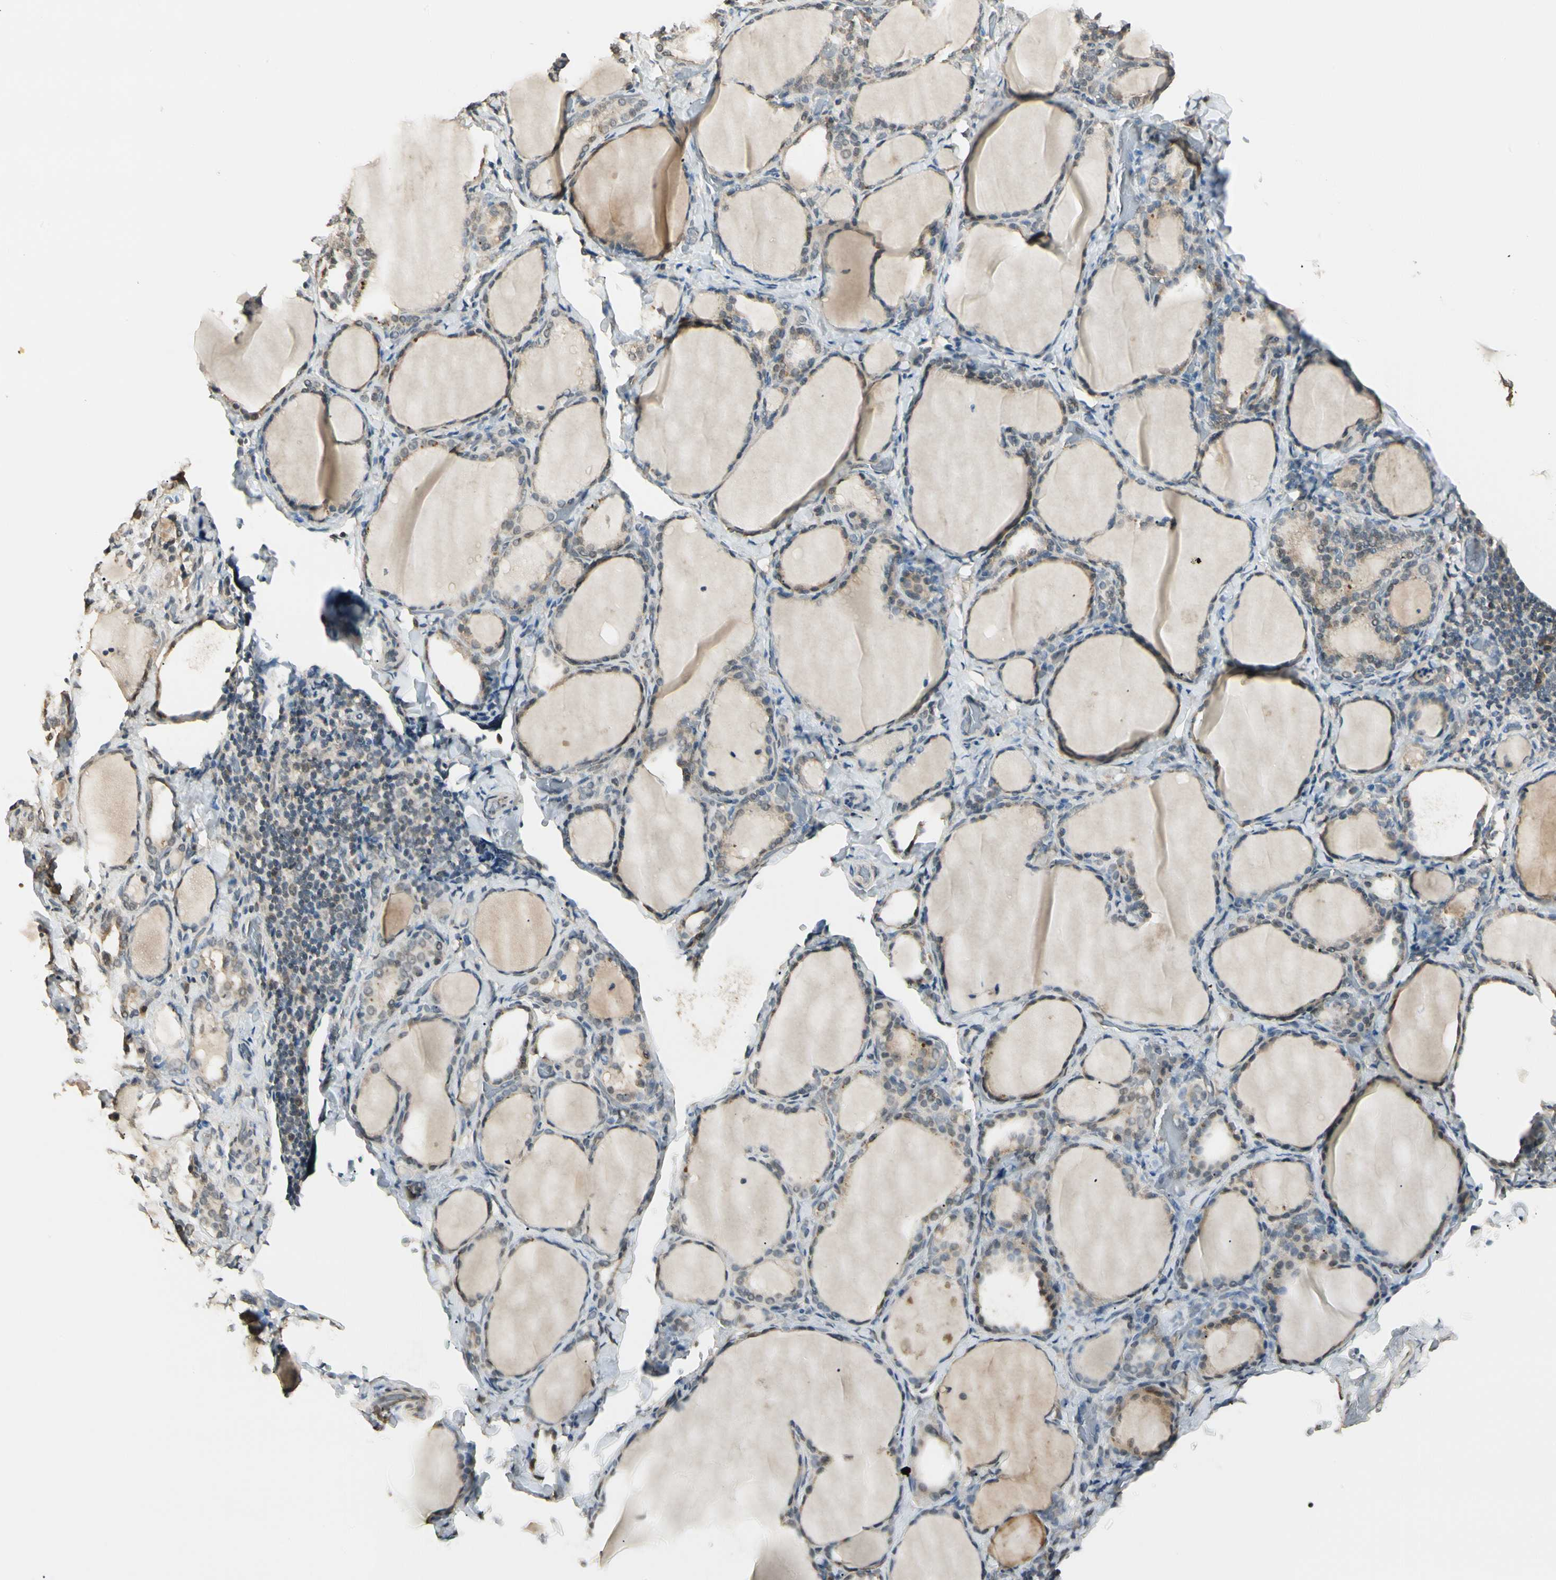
{"staining": {"intensity": "weak", "quantity": ">75%", "location": "cytoplasmic/membranous"}, "tissue": "thyroid gland", "cell_type": "Glandular cells", "image_type": "normal", "snomed": [{"axis": "morphology", "description": "Normal tissue, NOS"}, {"axis": "morphology", "description": "Papillary adenocarcinoma, NOS"}, {"axis": "topography", "description": "Thyroid gland"}], "caption": "Immunohistochemistry micrograph of benign thyroid gland: human thyroid gland stained using IHC shows low levels of weak protein expression localized specifically in the cytoplasmic/membranous of glandular cells, appearing as a cytoplasmic/membranous brown color.", "gene": "SGCA", "patient": {"sex": "female", "age": 30}}